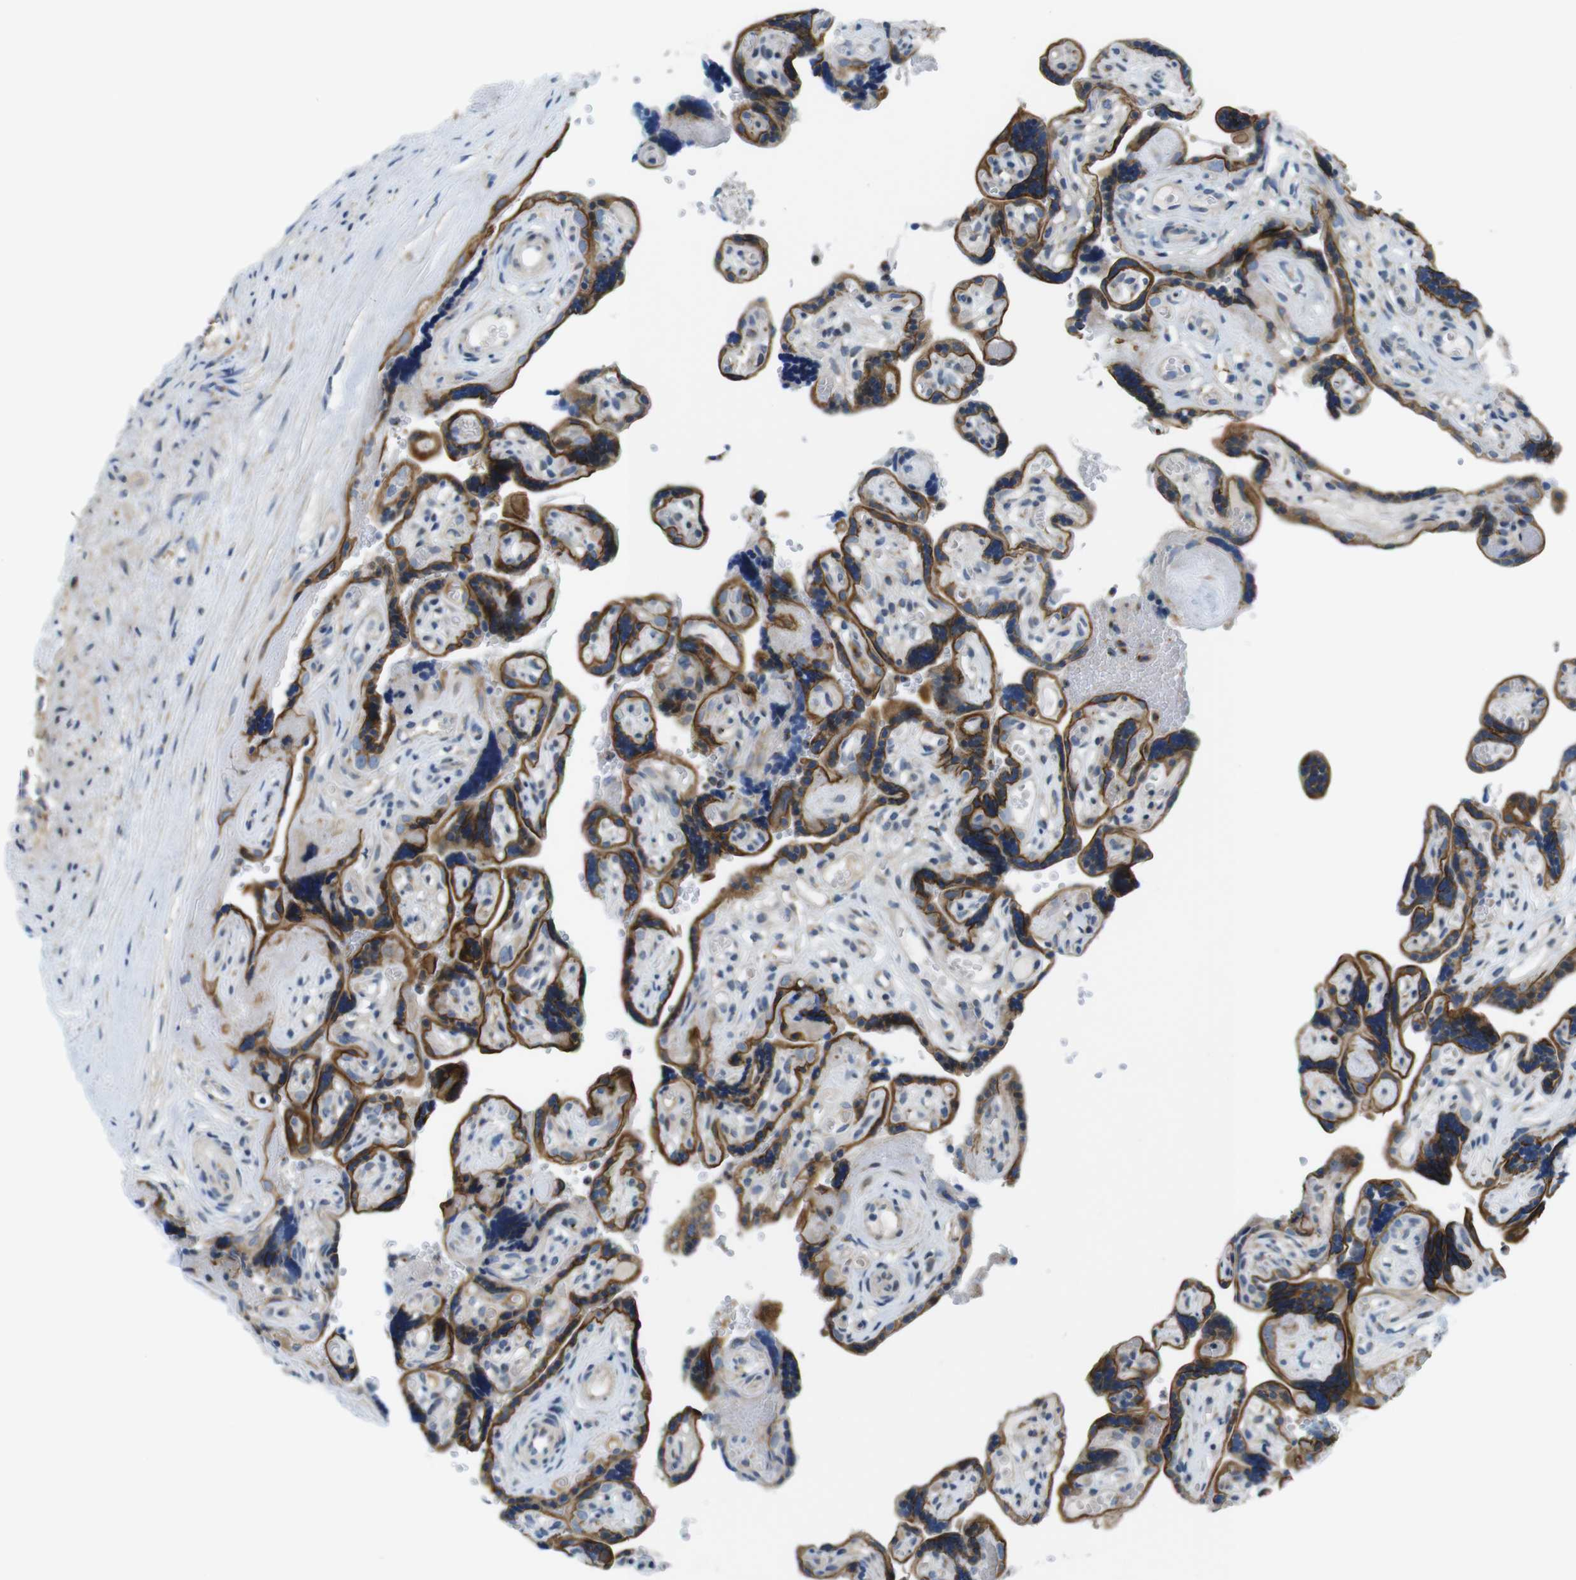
{"staining": {"intensity": "moderate", "quantity": ">75%", "location": "cytoplasmic/membranous"}, "tissue": "placenta", "cell_type": "Decidual cells", "image_type": "normal", "snomed": [{"axis": "morphology", "description": "Normal tissue, NOS"}, {"axis": "topography", "description": "Placenta"}], "caption": "Immunohistochemical staining of benign human placenta reveals medium levels of moderate cytoplasmic/membranous expression in approximately >75% of decidual cells. The staining was performed using DAB to visualize the protein expression in brown, while the nuclei were stained in blue with hematoxylin (Magnification: 20x).", "gene": "ZDHHC3", "patient": {"sex": "female", "age": 30}}